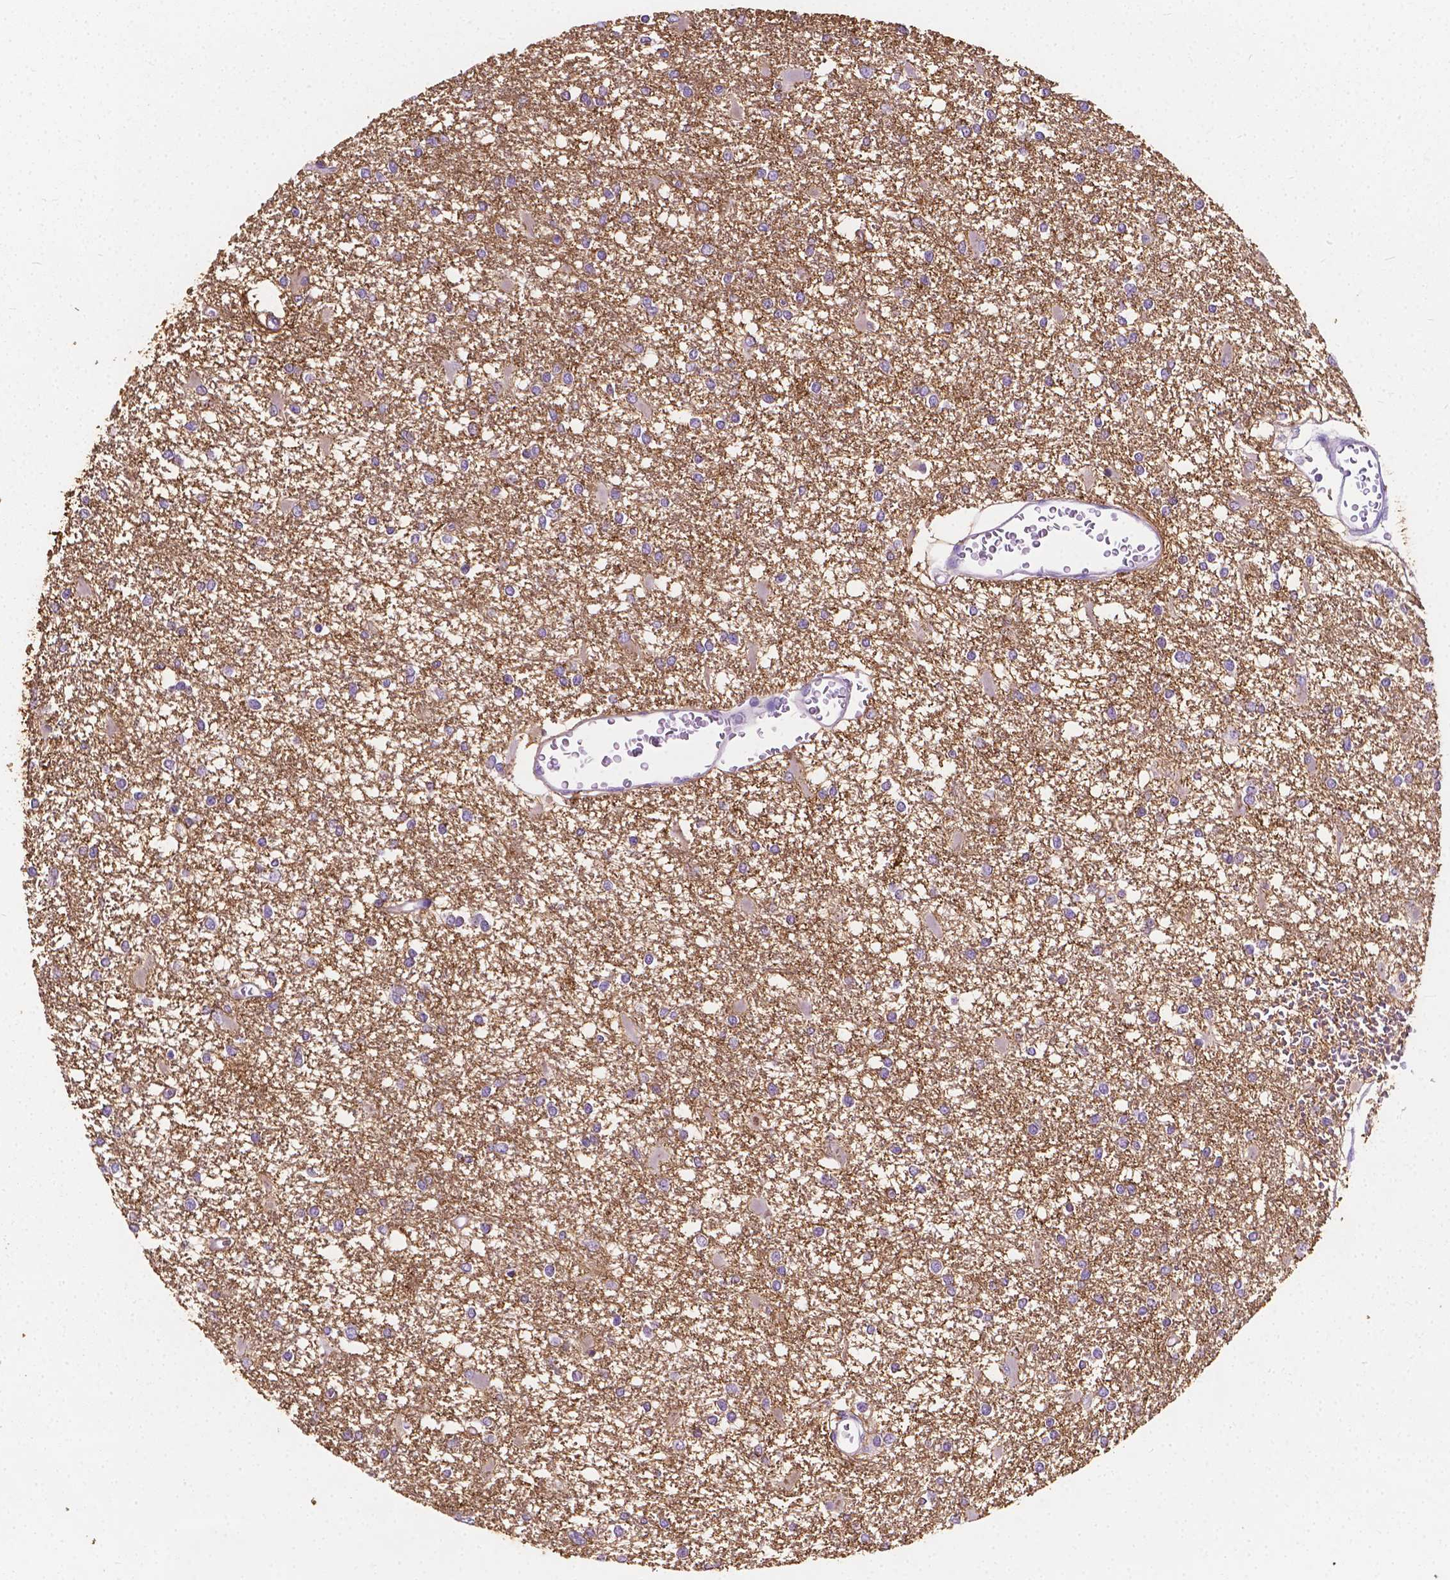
{"staining": {"intensity": "negative", "quantity": "none", "location": "none"}, "tissue": "glioma", "cell_type": "Tumor cells", "image_type": "cancer", "snomed": [{"axis": "morphology", "description": "Glioma, malignant, High grade"}, {"axis": "topography", "description": "Cerebral cortex"}], "caption": "DAB (3,3'-diaminobenzidine) immunohistochemical staining of glioma demonstrates no significant positivity in tumor cells.", "gene": "GNAO1", "patient": {"sex": "male", "age": 79}}